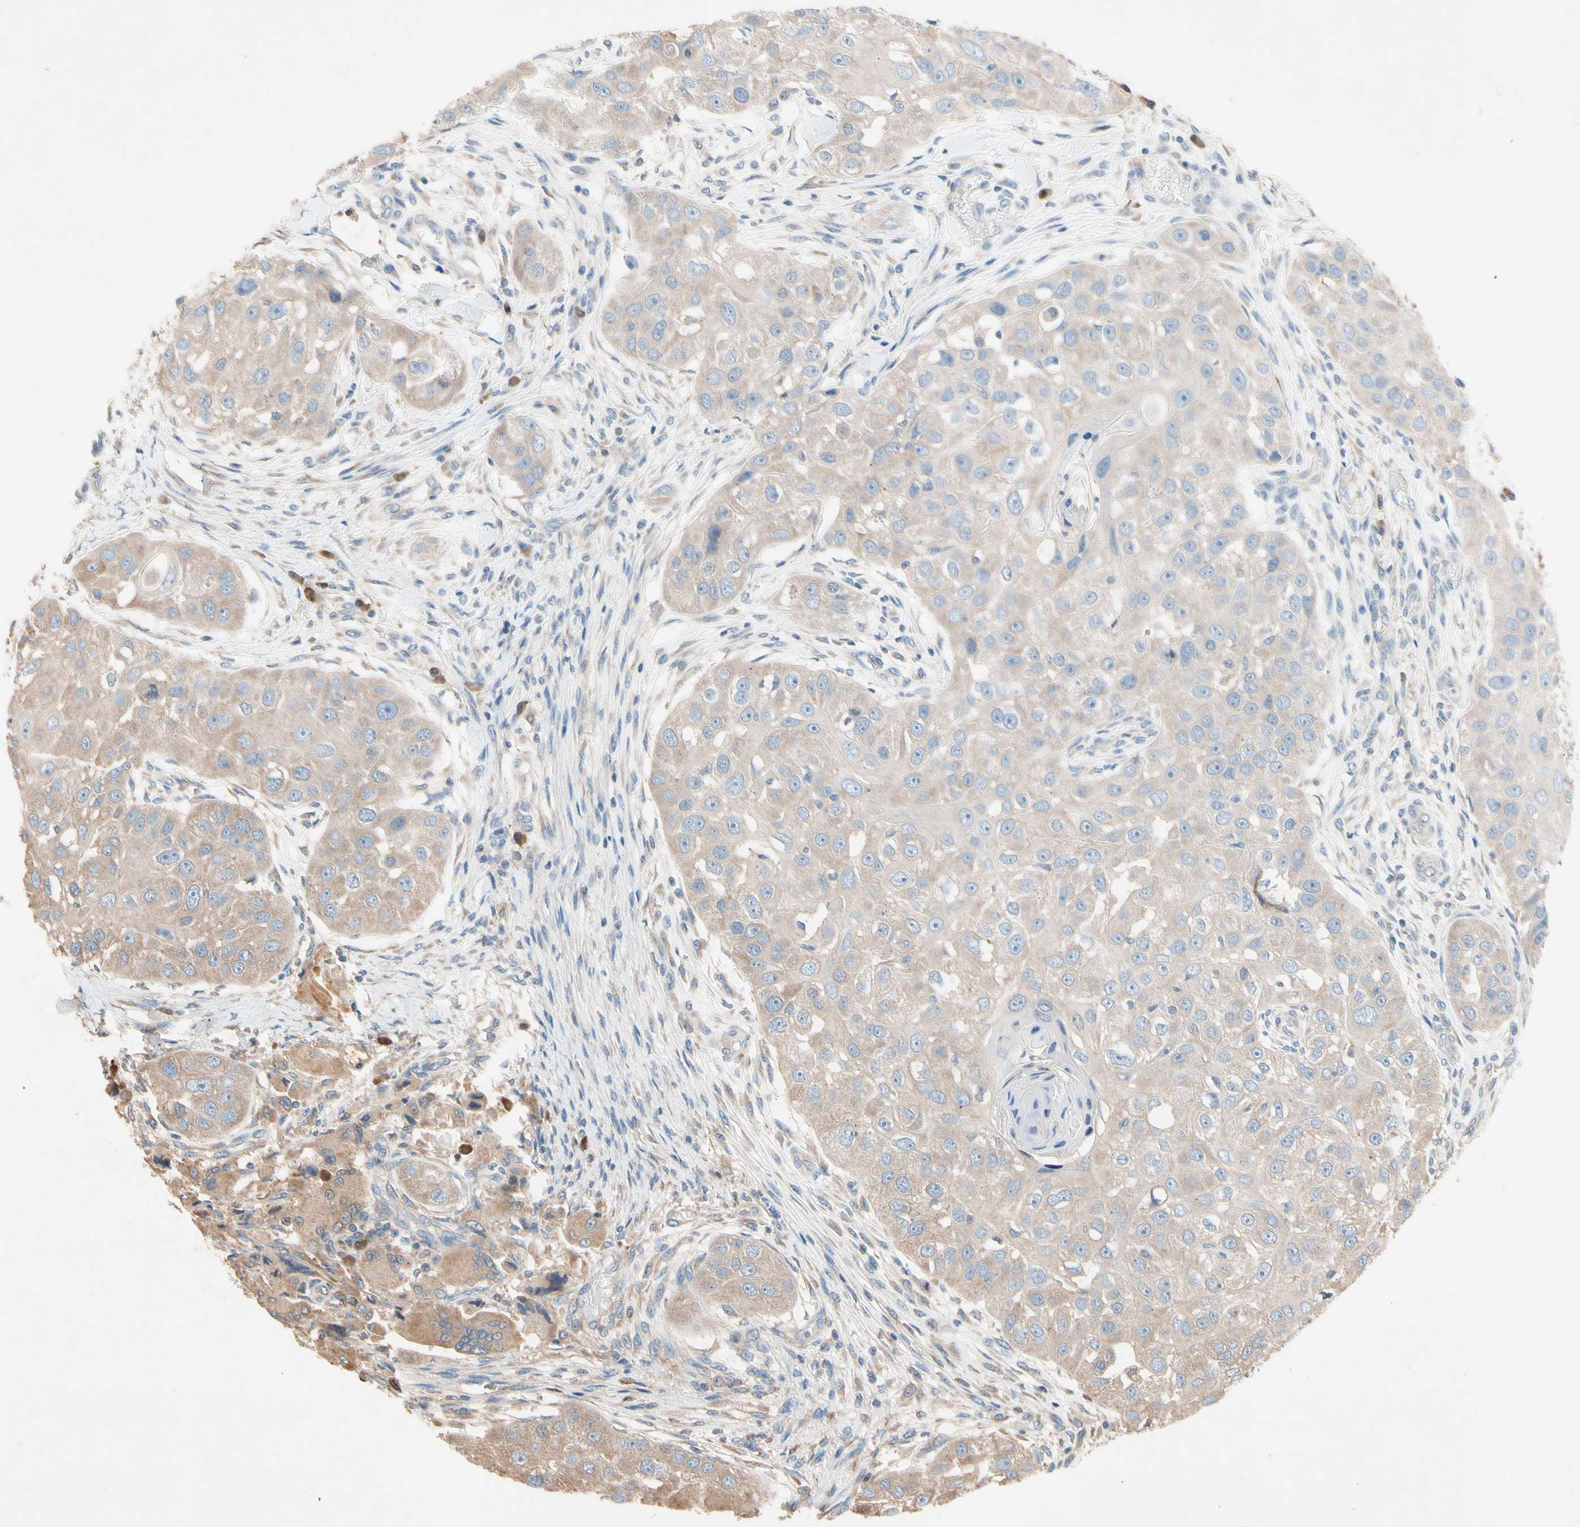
{"staining": {"intensity": "weak", "quantity": ">75%", "location": "cytoplasmic/membranous"}, "tissue": "head and neck cancer", "cell_type": "Tumor cells", "image_type": "cancer", "snomed": [{"axis": "morphology", "description": "Normal tissue, NOS"}, {"axis": "morphology", "description": "Squamous cell carcinoma, NOS"}, {"axis": "topography", "description": "Skeletal muscle"}, {"axis": "topography", "description": "Head-Neck"}], "caption": "A low amount of weak cytoplasmic/membranous staining is appreciated in approximately >75% of tumor cells in squamous cell carcinoma (head and neck) tissue. (brown staining indicates protein expression, while blue staining denotes nuclei).", "gene": "PRDX4", "patient": {"sex": "male", "age": 51}}